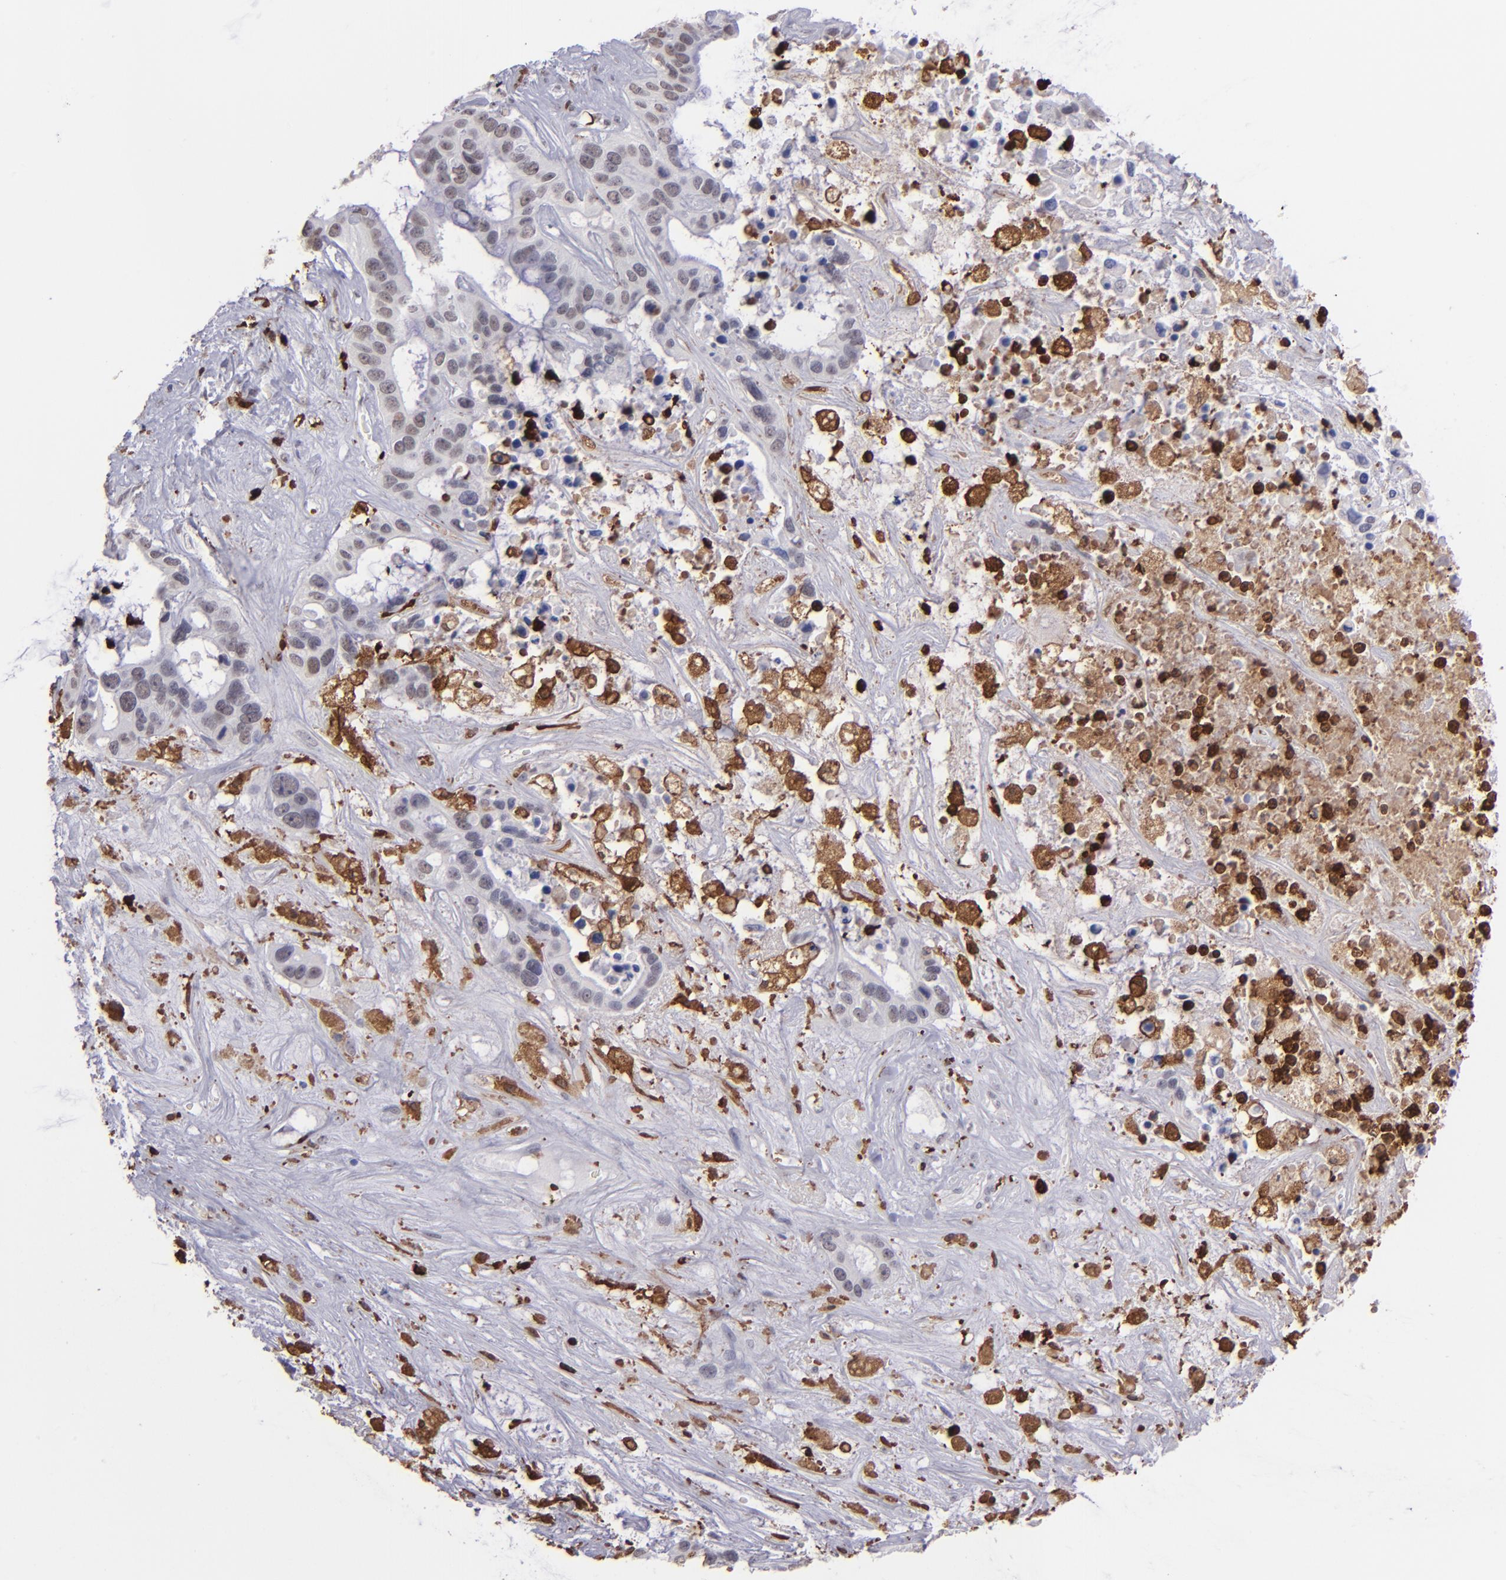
{"staining": {"intensity": "negative", "quantity": "none", "location": "none"}, "tissue": "liver cancer", "cell_type": "Tumor cells", "image_type": "cancer", "snomed": [{"axis": "morphology", "description": "Cholangiocarcinoma"}, {"axis": "topography", "description": "Liver"}], "caption": "This is an immunohistochemistry (IHC) photomicrograph of human liver cholangiocarcinoma. There is no positivity in tumor cells.", "gene": "NCF2", "patient": {"sex": "female", "age": 65}}